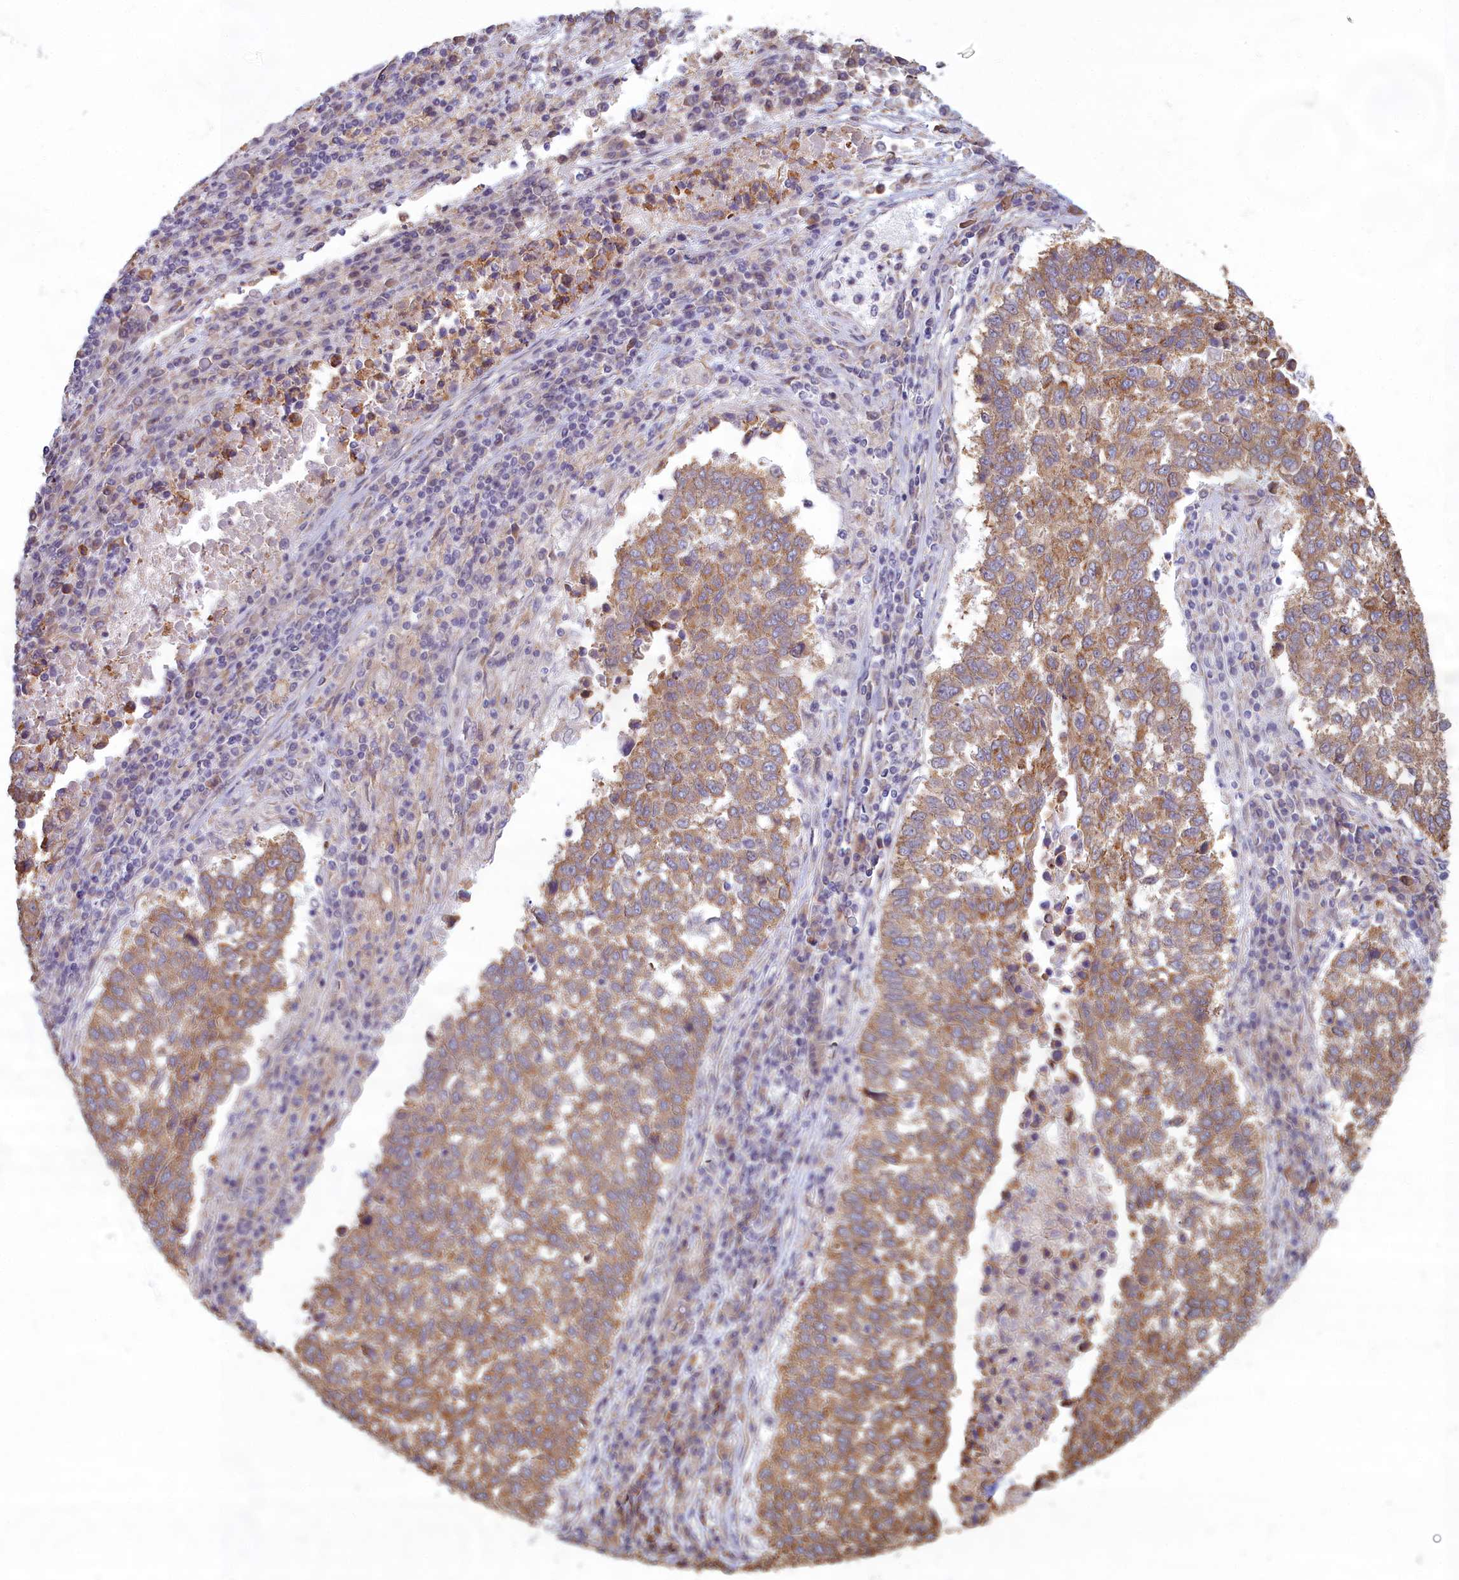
{"staining": {"intensity": "moderate", "quantity": ">75%", "location": "cytoplasmic/membranous"}, "tissue": "lung cancer", "cell_type": "Tumor cells", "image_type": "cancer", "snomed": [{"axis": "morphology", "description": "Squamous cell carcinoma, NOS"}, {"axis": "topography", "description": "Lung"}], "caption": "Tumor cells demonstrate medium levels of moderate cytoplasmic/membranous positivity in about >75% of cells in lung squamous cell carcinoma.", "gene": "MAK16", "patient": {"sex": "male", "age": 73}}